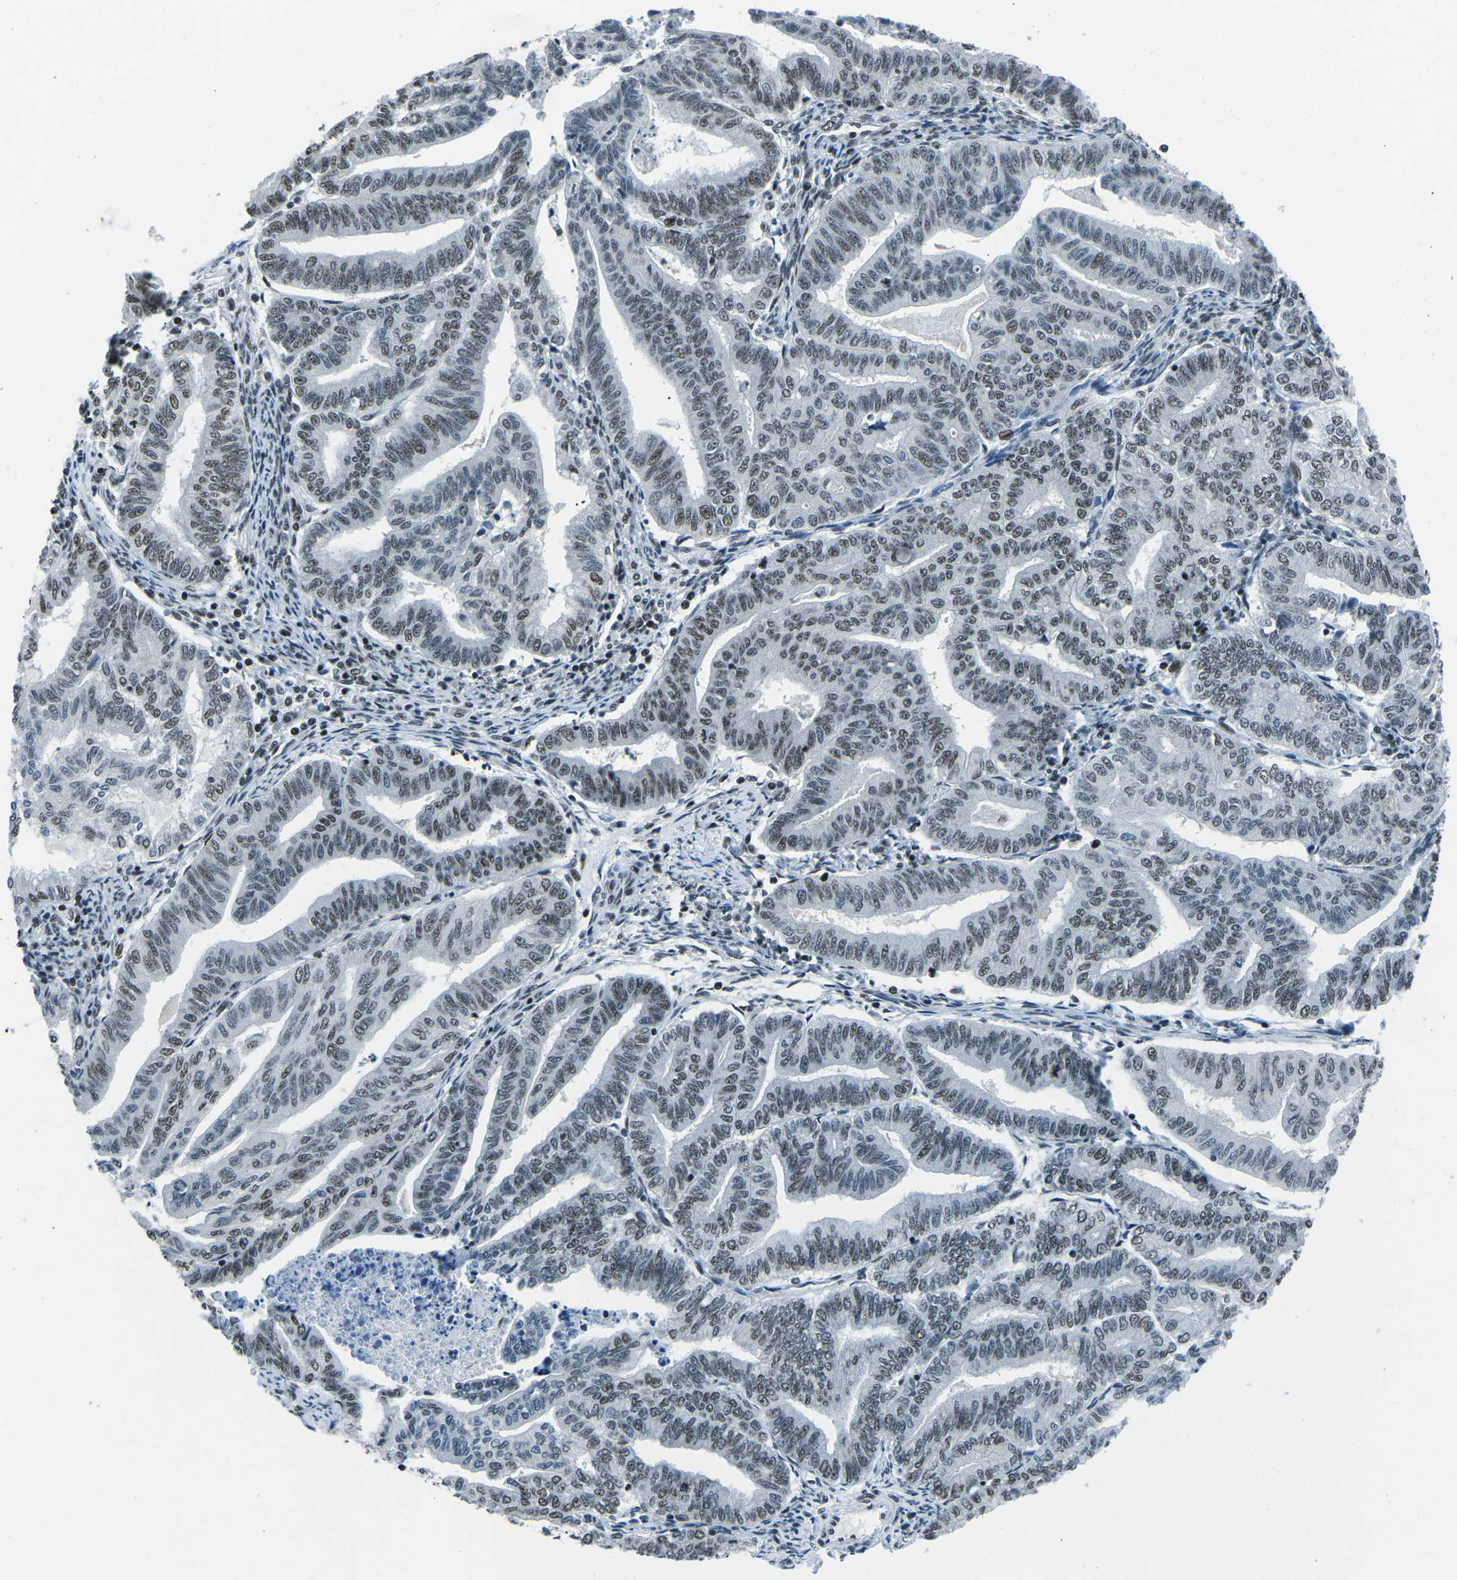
{"staining": {"intensity": "moderate", "quantity": ">75%", "location": "nuclear"}, "tissue": "endometrial cancer", "cell_type": "Tumor cells", "image_type": "cancer", "snomed": [{"axis": "morphology", "description": "Adenocarcinoma, NOS"}, {"axis": "topography", "description": "Endometrium"}], "caption": "Human endometrial cancer (adenocarcinoma) stained with a protein marker exhibits moderate staining in tumor cells.", "gene": "RBL2", "patient": {"sex": "female", "age": 79}}